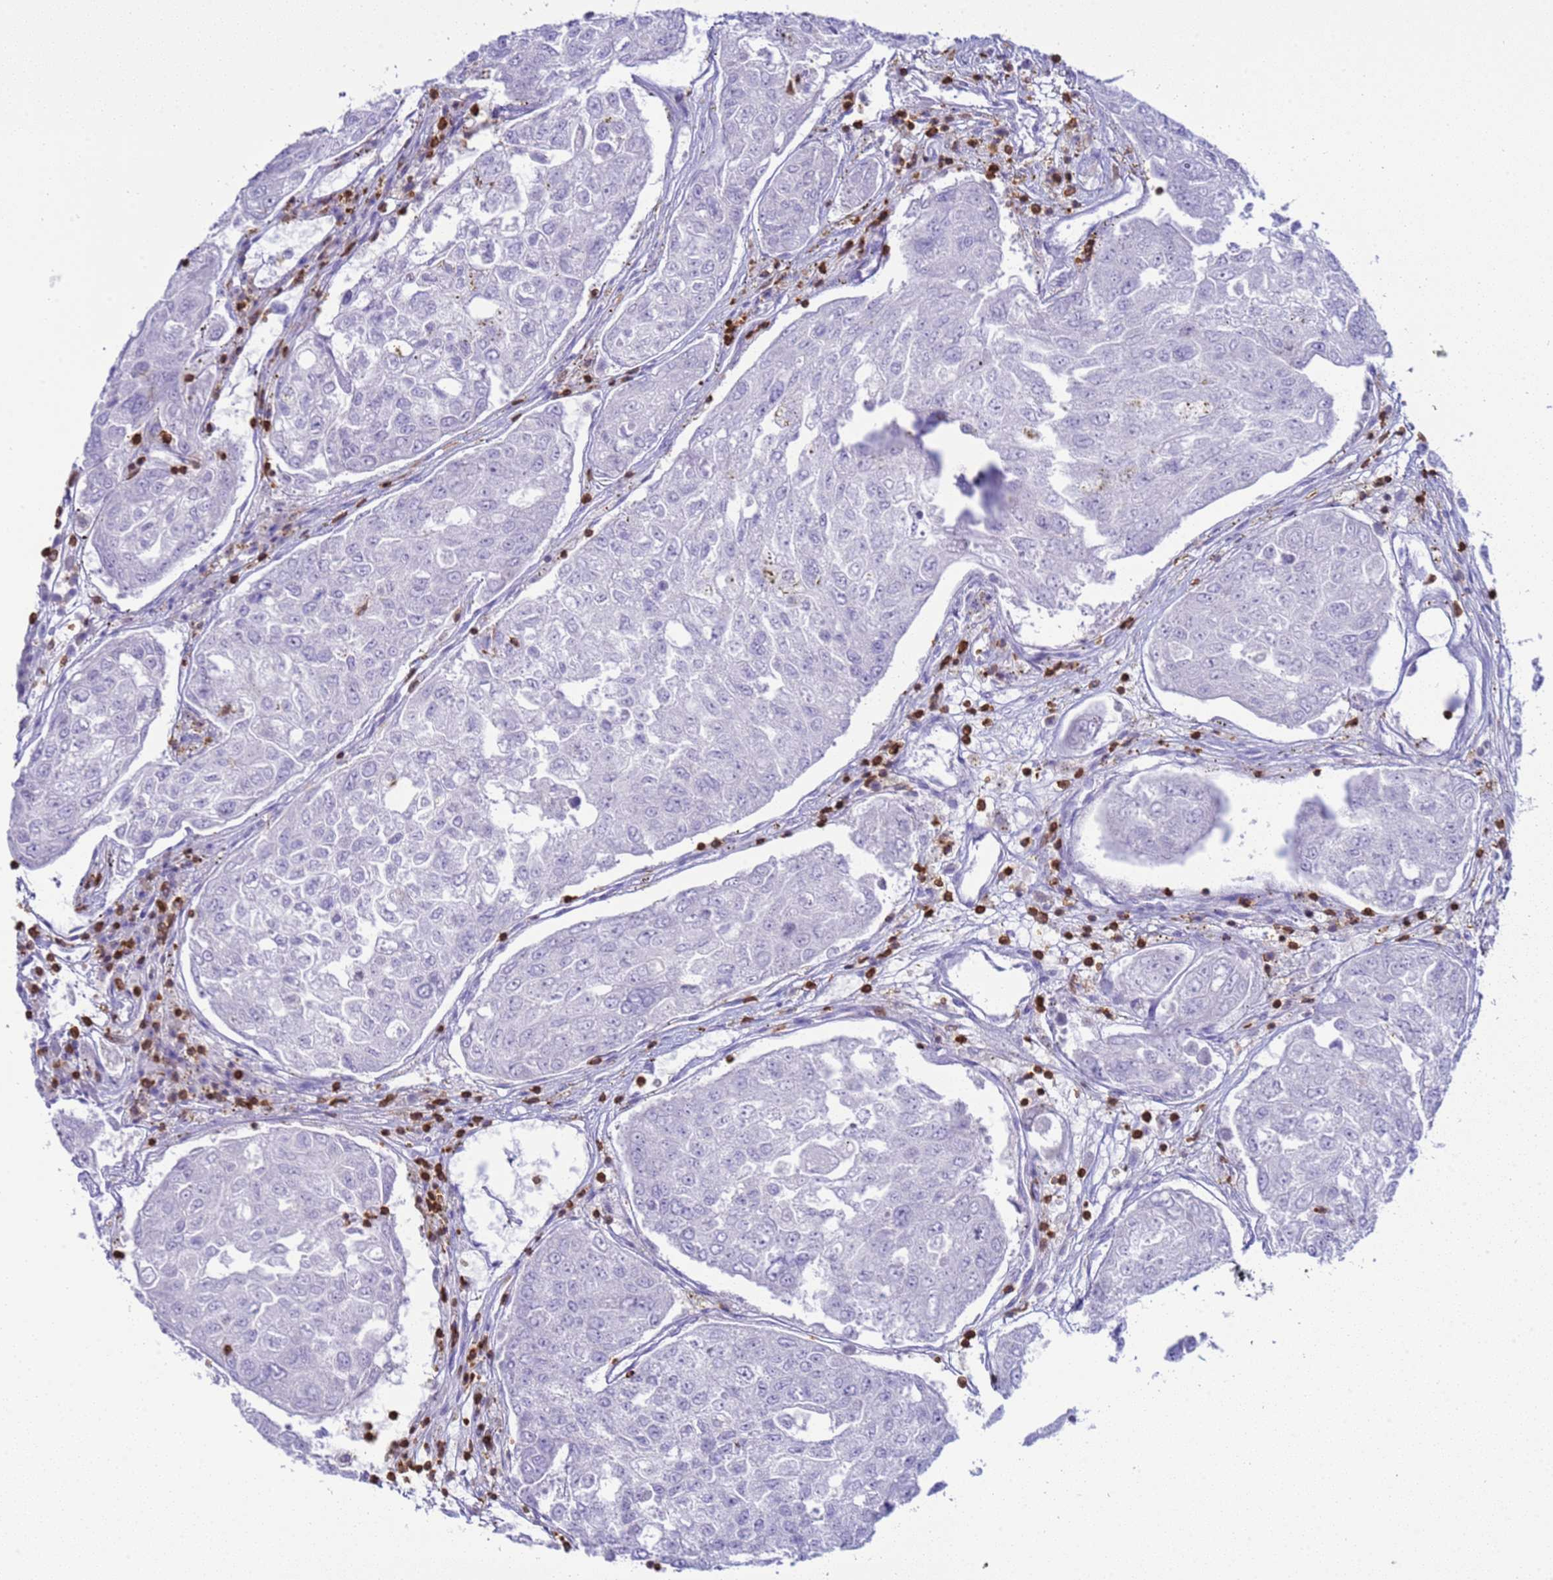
{"staining": {"intensity": "negative", "quantity": "none", "location": "none"}, "tissue": "urothelial cancer", "cell_type": "Tumor cells", "image_type": "cancer", "snomed": [{"axis": "morphology", "description": "Urothelial carcinoma, High grade"}, {"axis": "topography", "description": "Lymph node"}, {"axis": "topography", "description": "Urinary bladder"}], "caption": "Human urothelial cancer stained for a protein using immunohistochemistry (IHC) exhibits no expression in tumor cells.", "gene": "IRF5", "patient": {"sex": "male", "age": 51}}